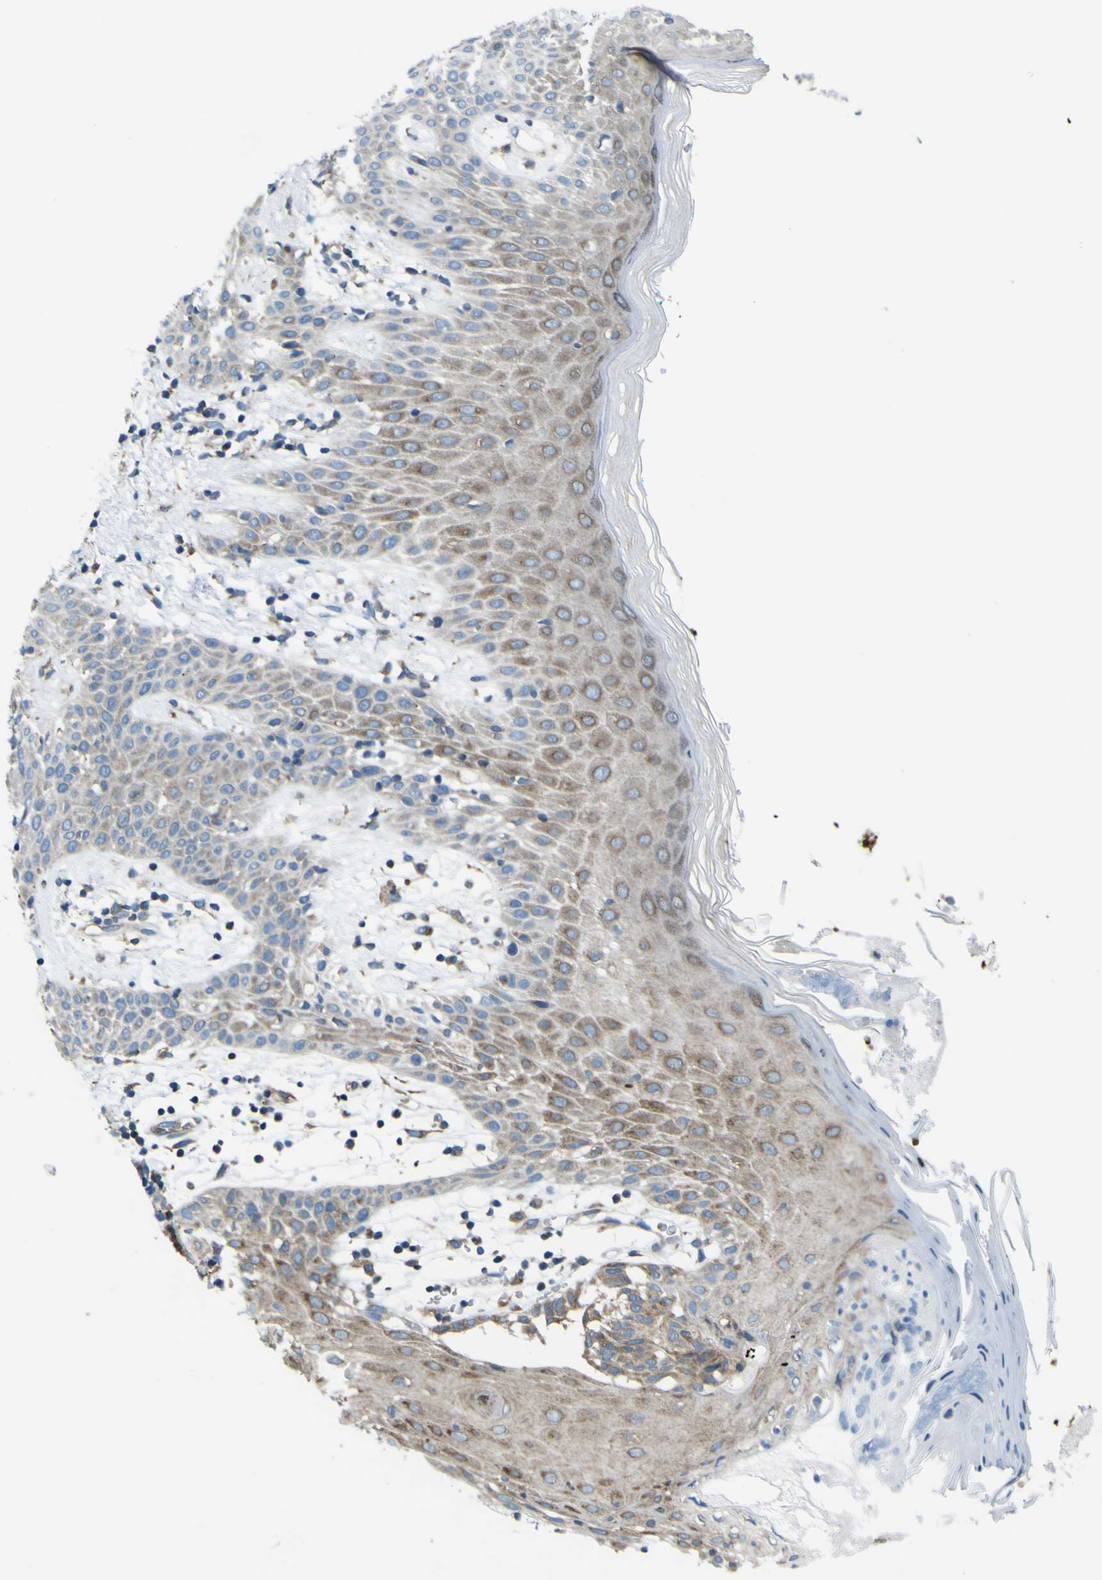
{"staining": {"intensity": "moderate", "quantity": ">75%", "location": "cytoplasmic/membranous"}, "tissue": "melanoma", "cell_type": "Tumor cells", "image_type": "cancer", "snomed": [{"axis": "morphology", "description": "Malignant melanoma, NOS"}, {"axis": "topography", "description": "Skin"}], "caption": "About >75% of tumor cells in human melanoma demonstrate moderate cytoplasmic/membranous protein positivity as visualized by brown immunohistochemical staining.", "gene": "STIM1", "patient": {"sex": "female", "age": 46}}